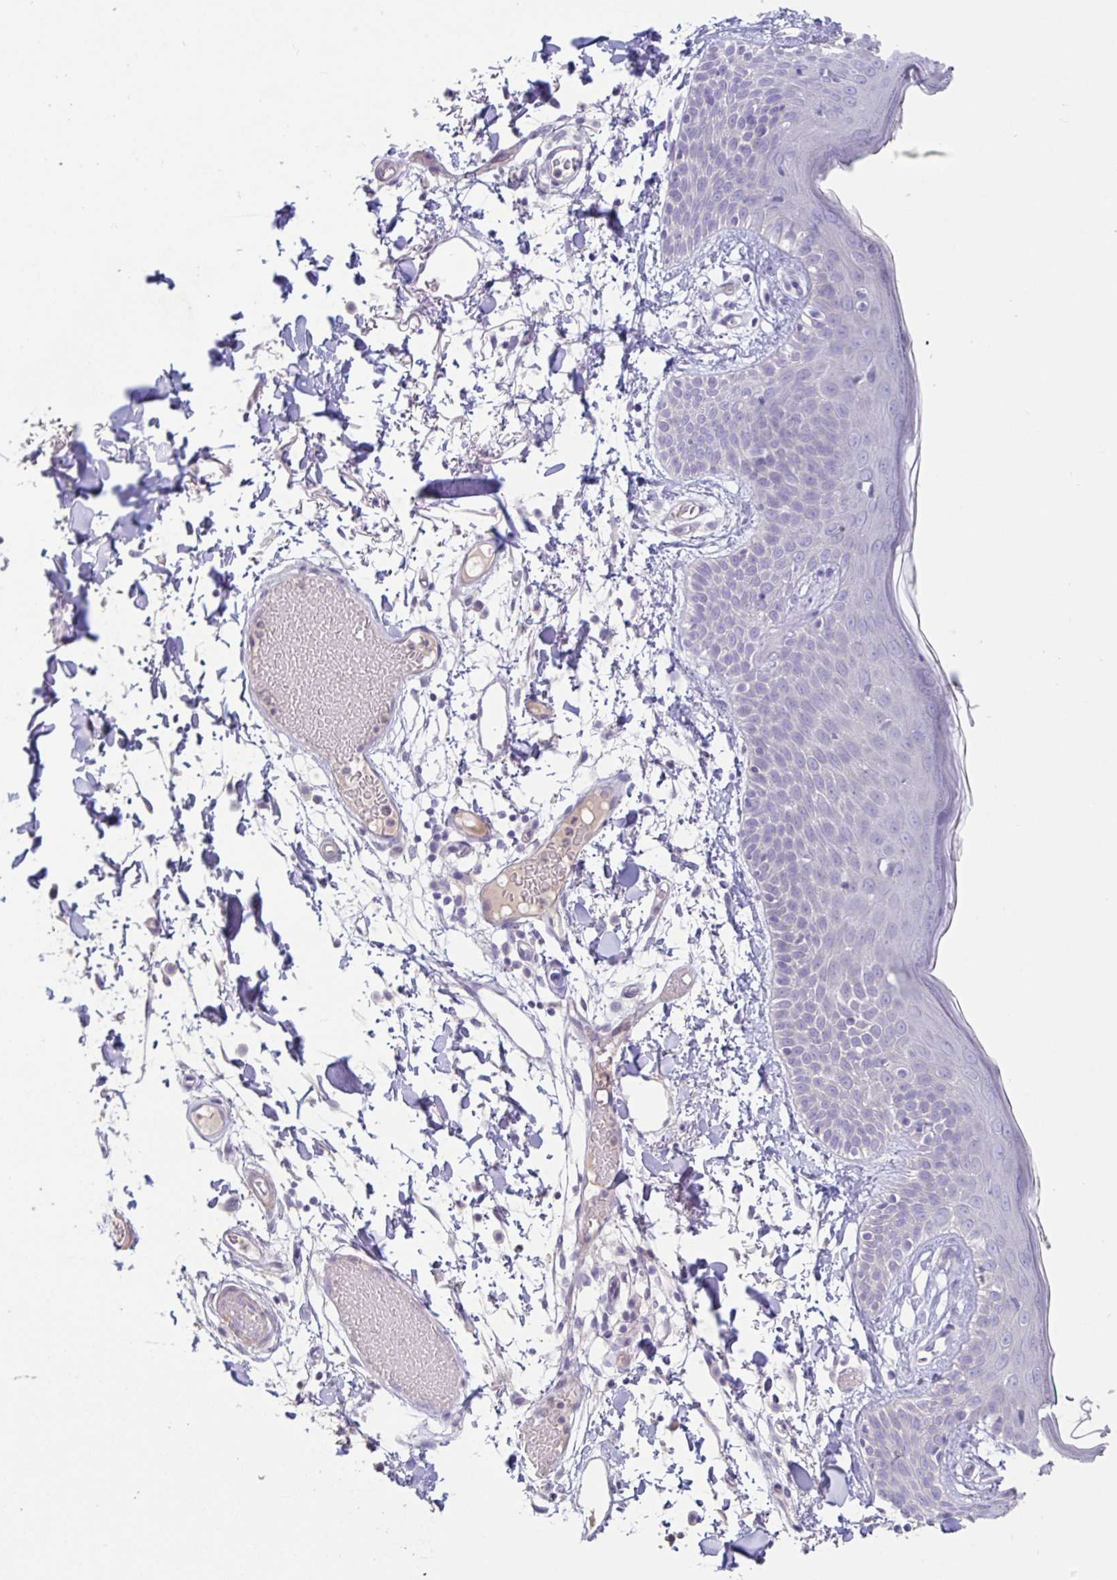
{"staining": {"intensity": "negative", "quantity": "none", "location": "none"}, "tissue": "skin", "cell_type": "Fibroblasts", "image_type": "normal", "snomed": [{"axis": "morphology", "description": "Normal tissue, NOS"}, {"axis": "topography", "description": "Skin"}], "caption": "The histopathology image shows no significant staining in fibroblasts of skin. (Stains: DAB (3,3'-diaminobenzidine) immunohistochemistry with hematoxylin counter stain, Microscopy: brightfield microscopy at high magnification).", "gene": "PYGM", "patient": {"sex": "male", "age": 79}}